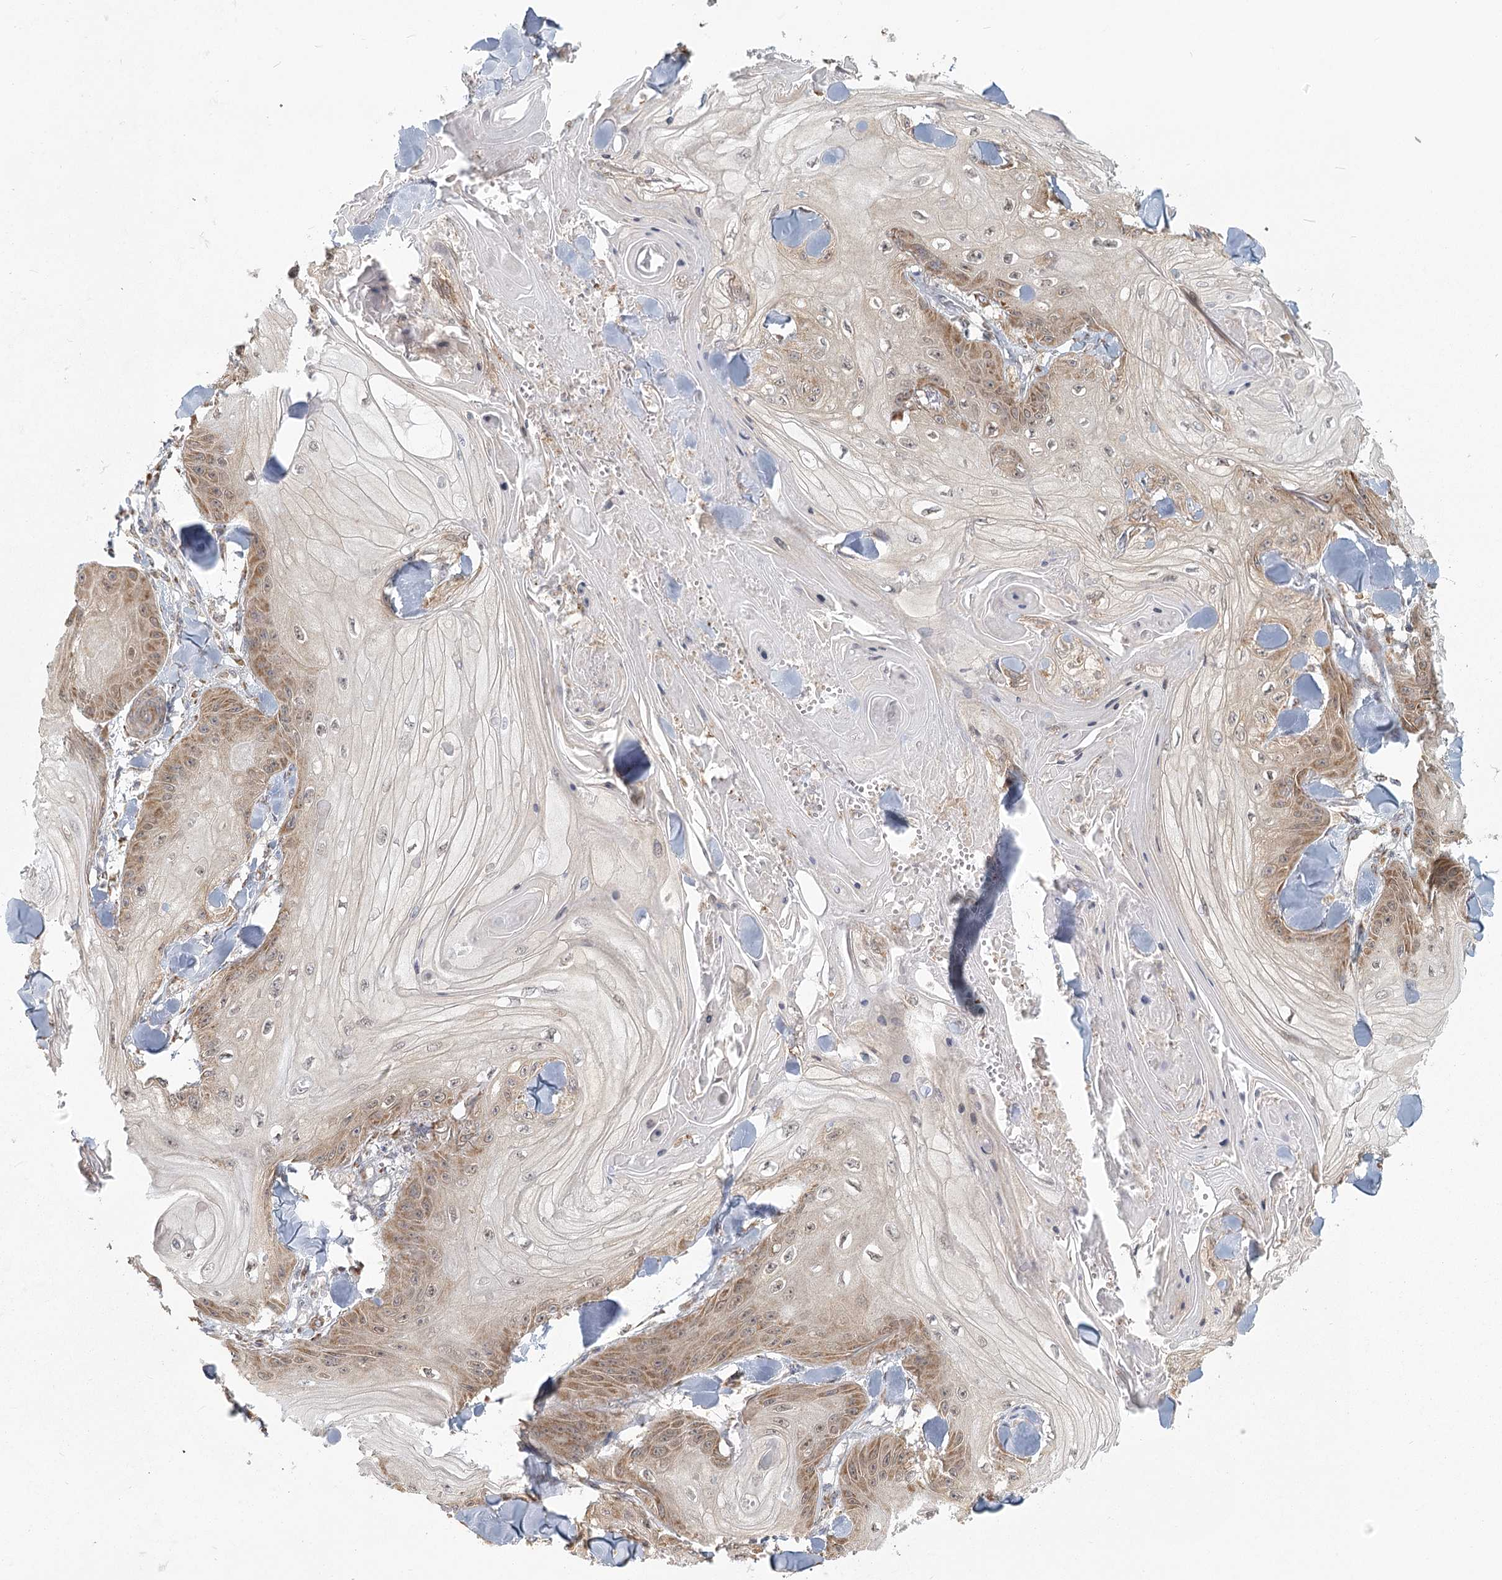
{"staining": {"intensity": "moderate", "quantity": "25%-75%", "location": "cytoplasmic/membranous"}, "tissue": "skin cancer", "cell_type": "Tumor cells", "image_type": "cancer", "snomed": [{"axis": "morphology", "description": "Squamous cell carcinoma, NOS"}, {"axis": "topography", "description": "Skin"}], "caption": "The image displays immunohistochemical staining of skin cancer. There is moderate cytoplasmic/membranous positivity is appreciated in approximately 25%-75% of tumor cells. (IHC, brightfield microscopy, high magnification).", "gene": "LACTB", "patient": {"sex": "male", "age": 74}}